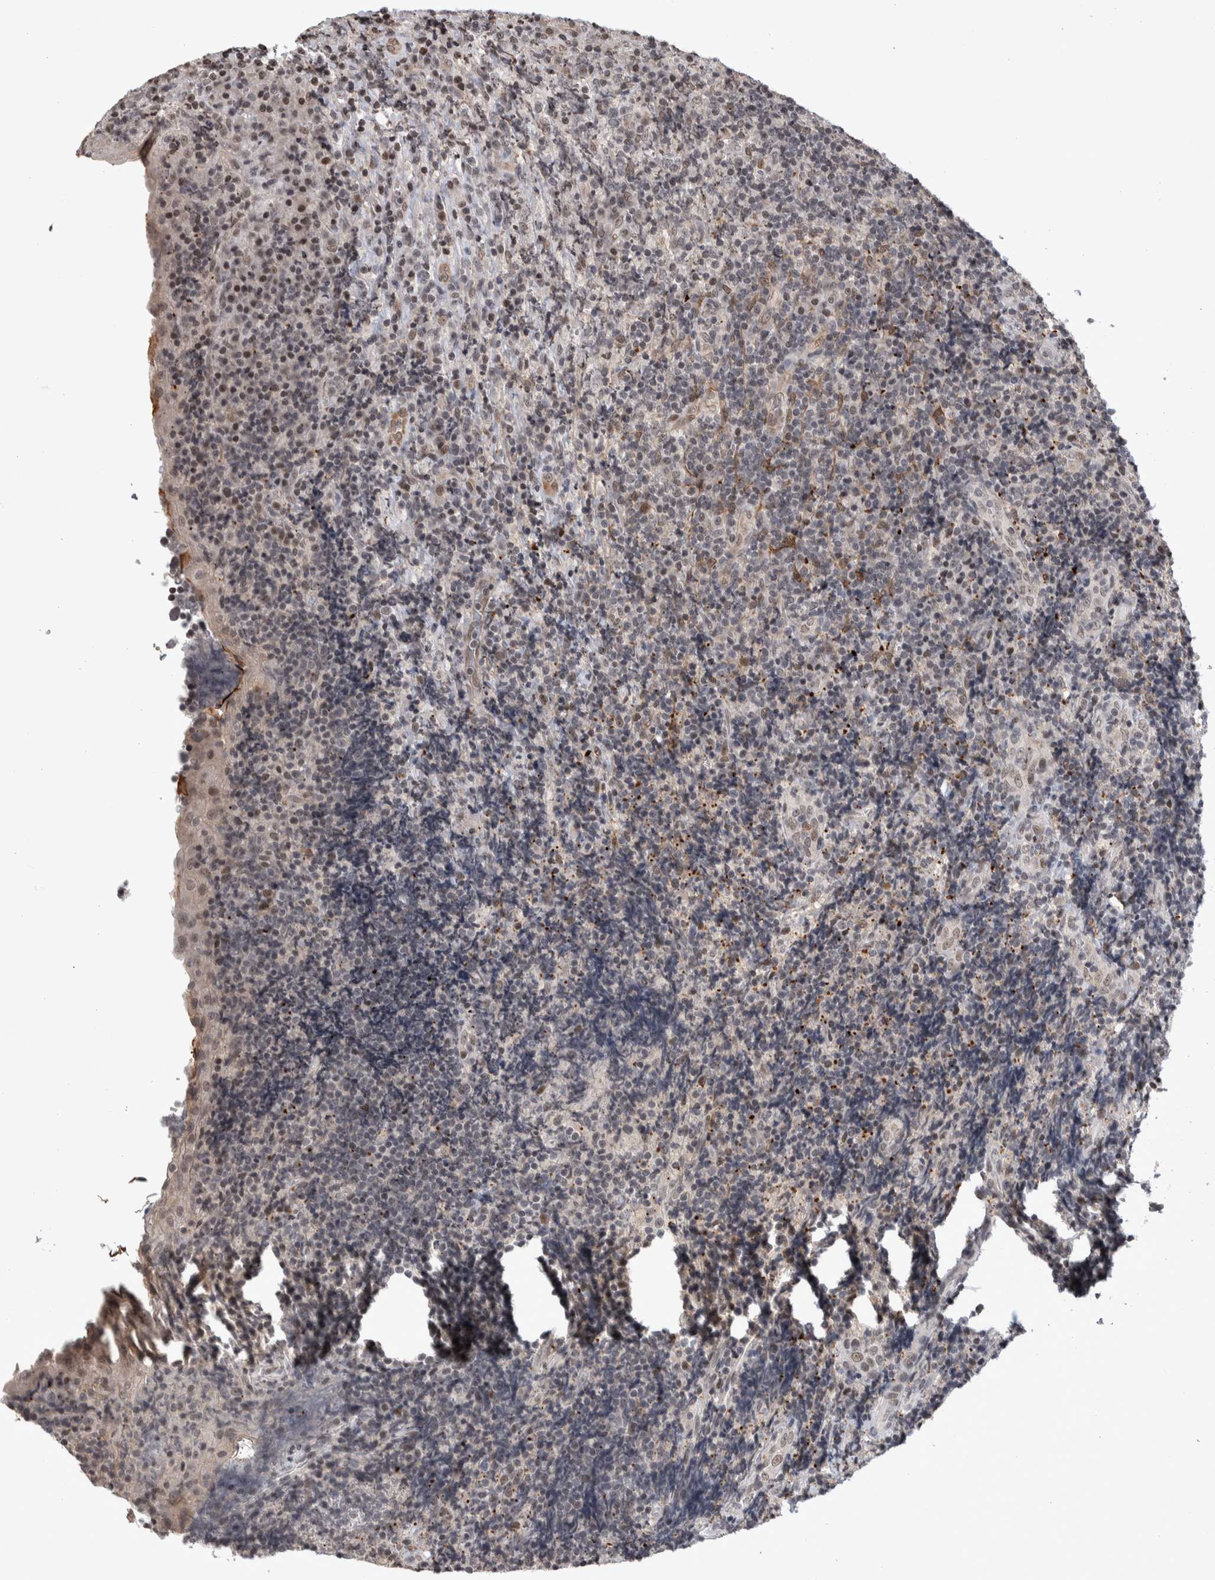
{"staining": {"intensity": "weak", "quantity": "<25%", "location": "nuclear"}, "tissue": "lymphoma", "cell_type": "Tumor cells", "image_type": "cancer", "snomed": [{"axis": "morphology", "description": "Malignant lymphoma, non-Hodgkin's type, High grade"}, {"axis": "topography", "description": "Tonsil"}], "caption": "This is an immunohistochemistry image of human lymphoma. There is no staining in tumor cells.", "gene": "ZSCAN21", "patient": {"sex": "female", "age": 36}}